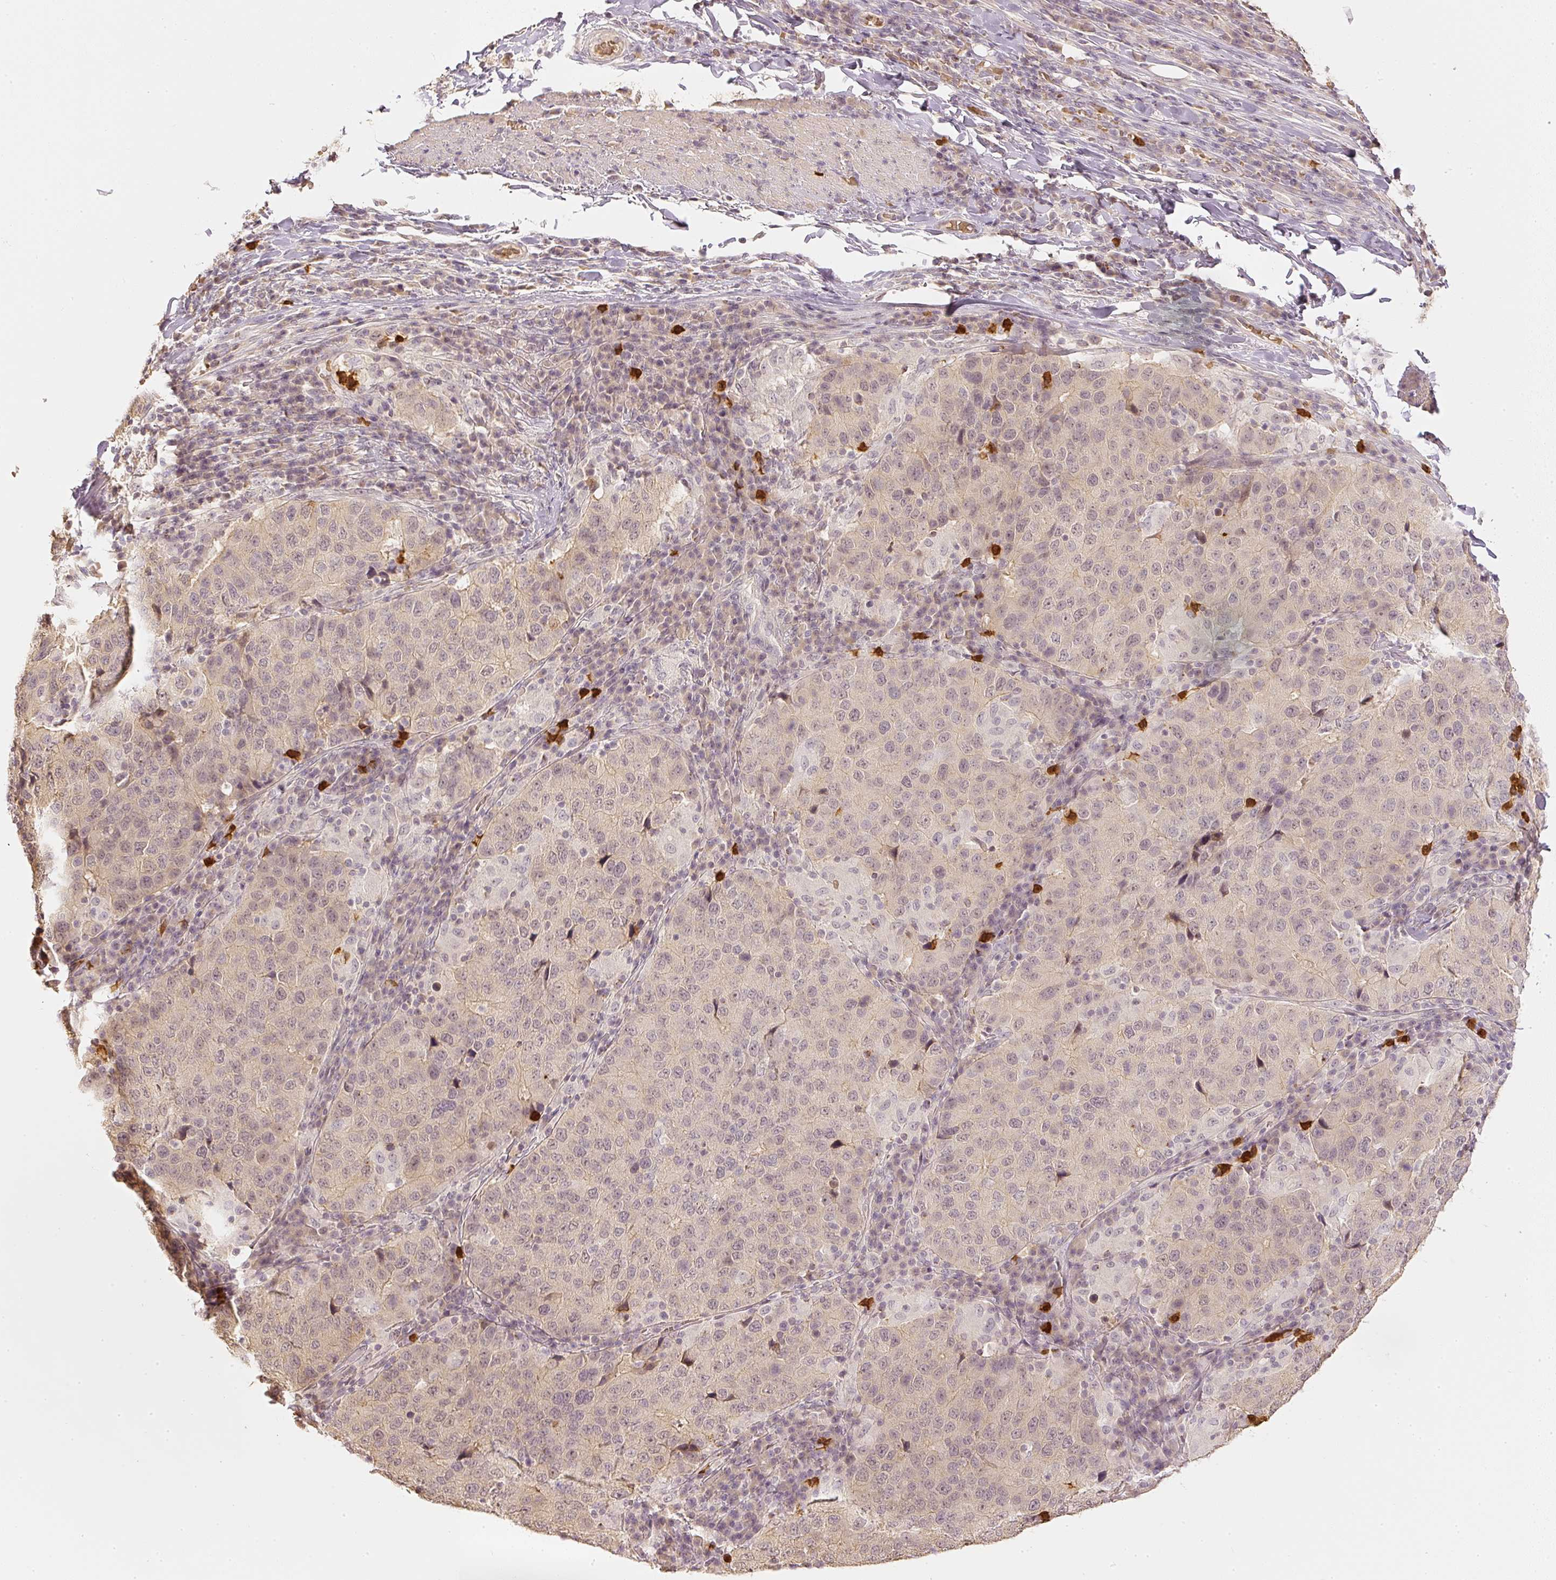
{"staining": {"intensity": "weak", "quantity": "25%-75%", "location": "cytoplasmic/membranous,nuclear"}, "tissue": "stomach cancer", "cell_type": "Tumor cells", "image_type": "cancer", "snomed": [{"axis": "morphology", "description": "Adenocarcinoma, NOS"}, {"axis": "topography", "description": "Stomach"}], "caption": "Human stomach adenocarcinoma stained for a protein (brown) exhibits weak cytoplasmic/membranous and nuclear positive expression in about 25%-75% of tumor cells.", "gene": "GZMA", "patient": {"sex": "male", "age": 71}}